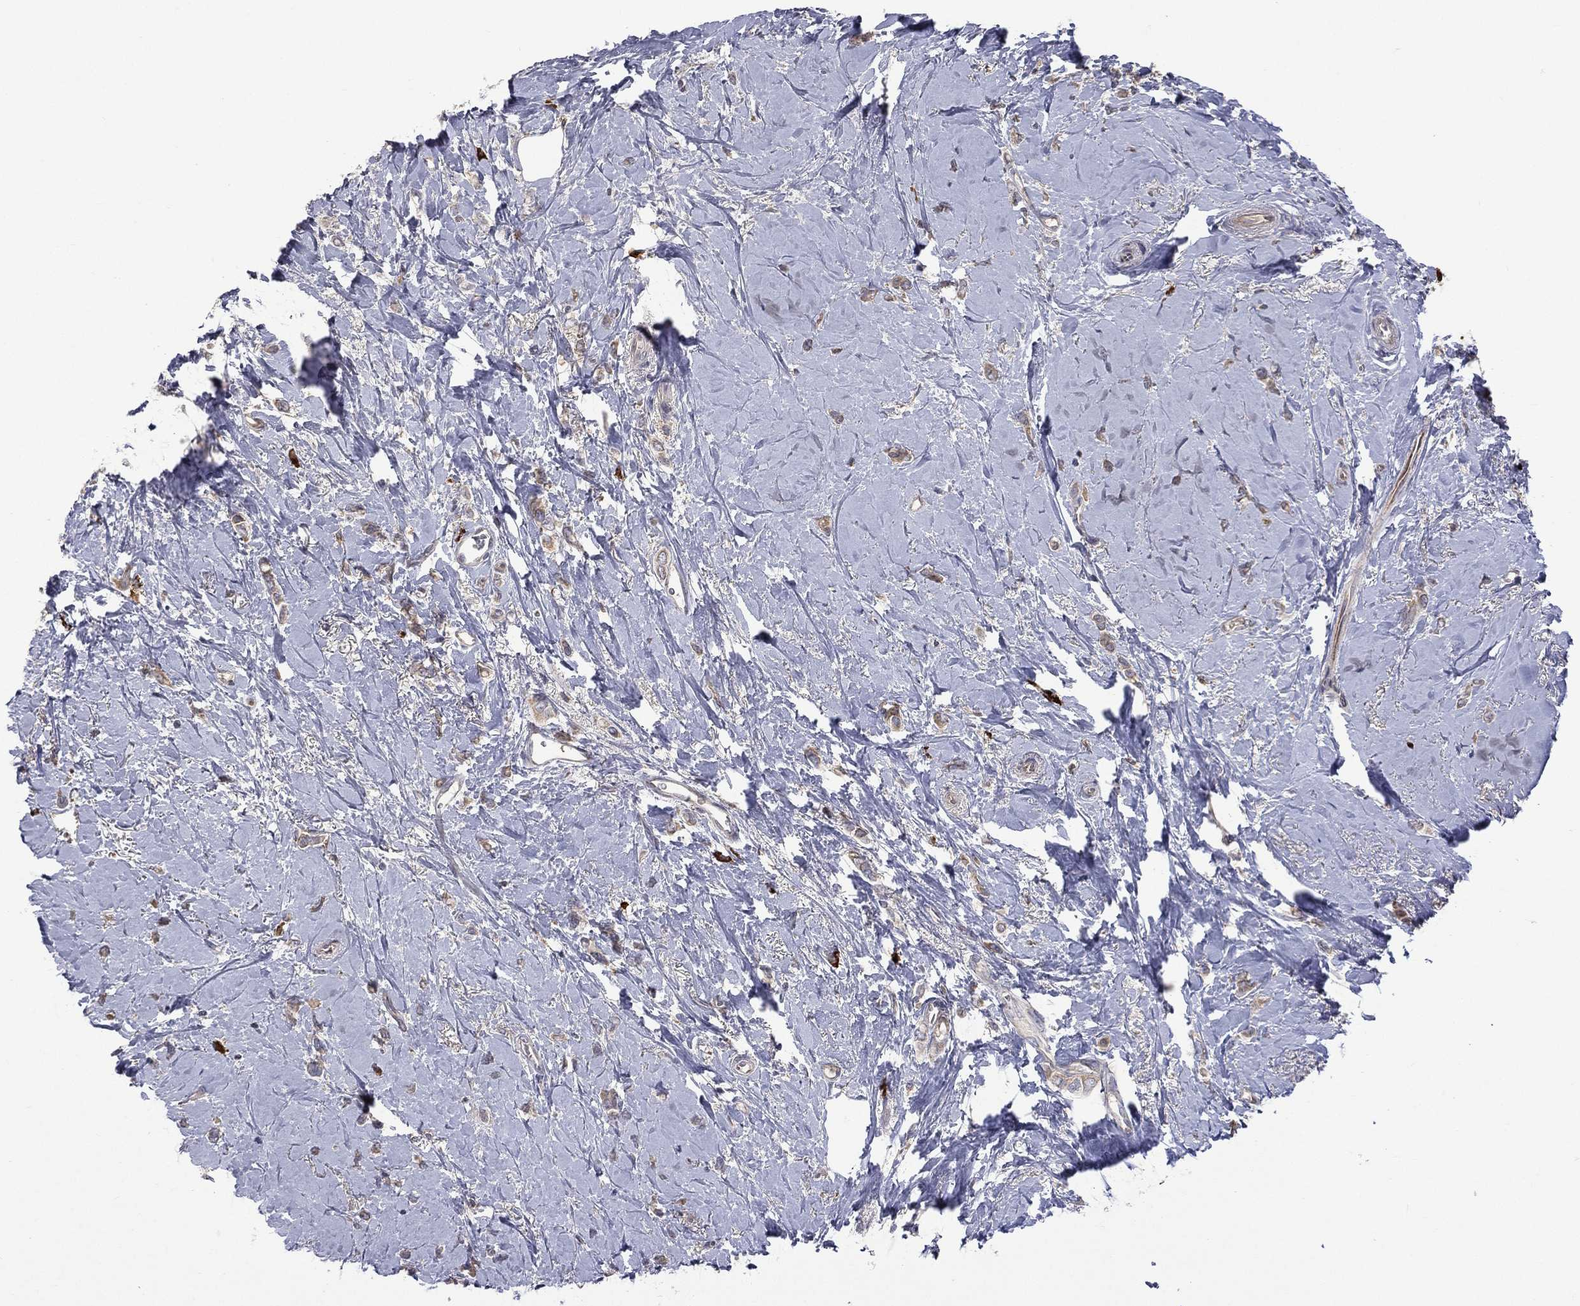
{"staining": {"intensity": "weak", "quantity": "25%-75%", "location": "cytoplasmic/membranous"}, "tissue": "breast cancer", "cell_type": "Tumor cells", "image_type": "cancer", "snomed": [{"axis": "morphology", "description": "Lobular carcinoma"}, {"axis": "topography", "description": "Breast"}], "caption": "A brown stain labels weak cytoplasmic/membranous expression of a protein in lobular carcinoma (breast) tumor cells. Nuclei are stained in blue.", "gene": "C20orf96", "patient": {"sex": "female", "age": 66}}